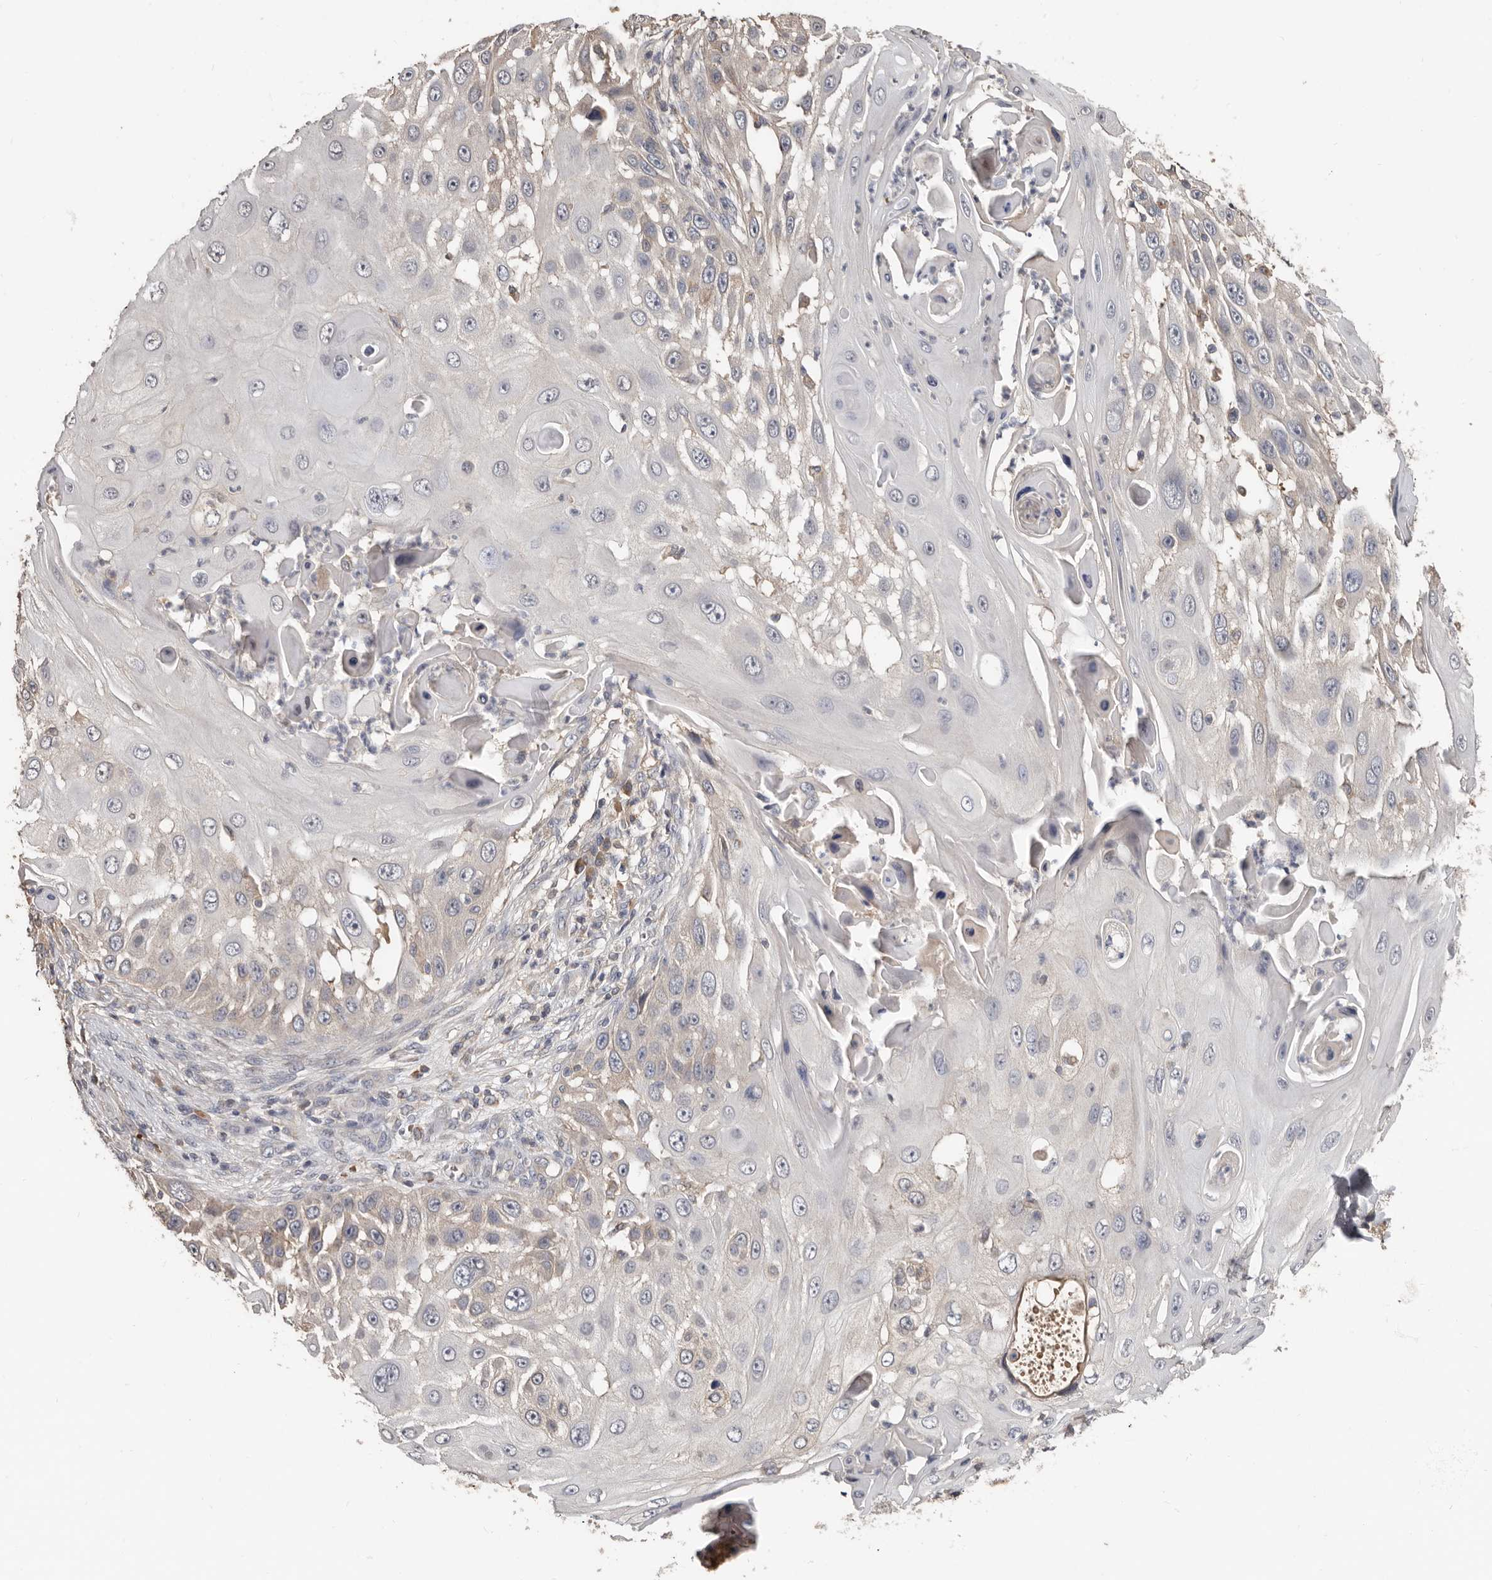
{"staining": {"intensity": "negative", "quantity": "none", "location": "none"}, "tissue": "skin cancer", "cell_type": "Tumor cells", "image_type": "cancer", "snomed": [{"axis": "morphology", "description": "Squamous cell carcinoma, NOS"}, {"axis": "topography", "description": "Skin"}], "caption": "DAB (3,3'-diaminobenzidine) immunohistochemical staining of skin cancer displays no significant positivity in tumor cells.", "gene": "KIF26B", "patient": {"sex": "female", "age": 44}}